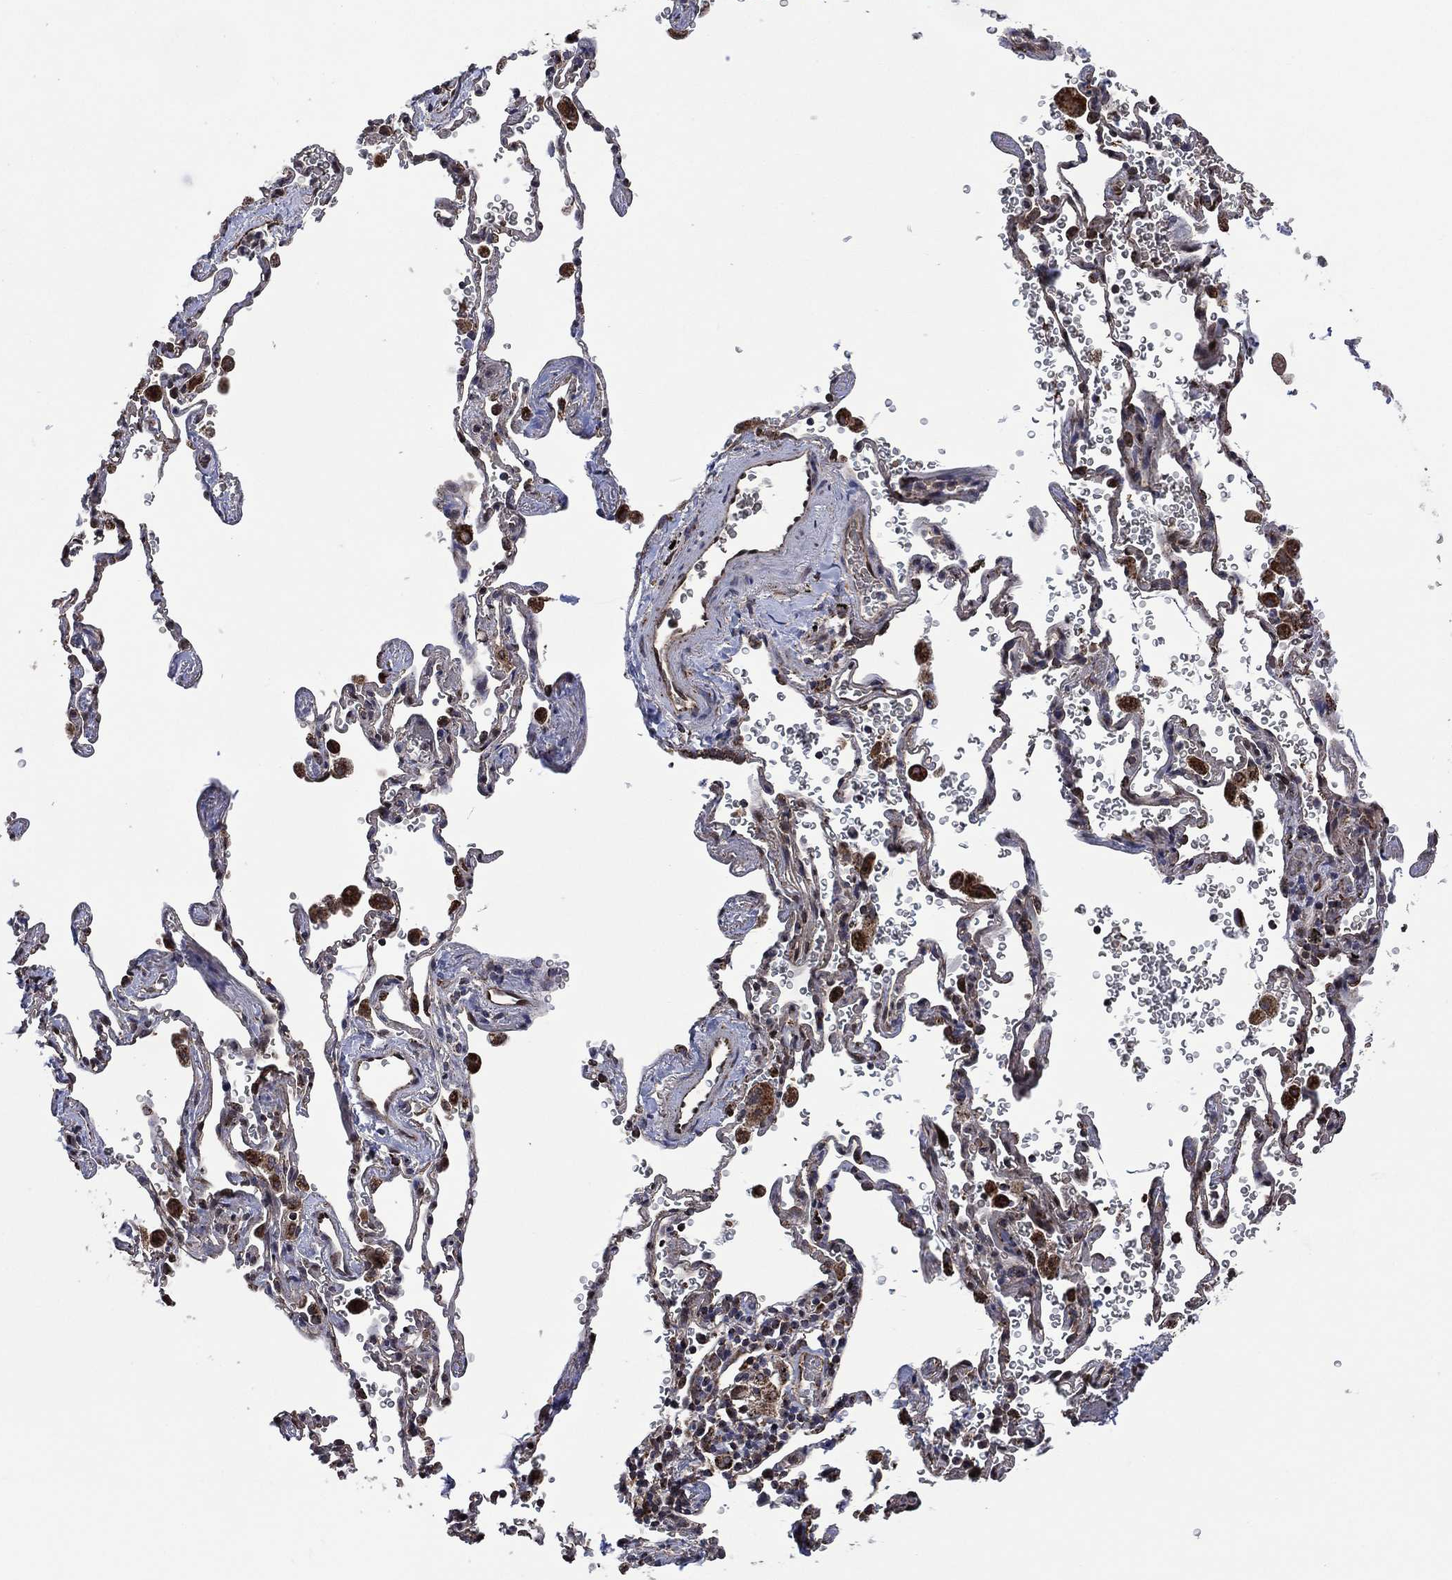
{"staining": {"intensity": "negative", "quantity": "none", "location": "none"}, "tissue": "adipose tissue", "cell_type": "Adipocytes", "image_type": "normal", "snomed": [{"axis": "morphology", "description": "Normal tissue, NOS"}, {"axis": "morphology", "description": "Adenocarcinoma, NOS"}, {"axis": "topography", "description": "Cartilage tissue"}, {"axis": "topography", "description": "Lung"}], "caption": "High power microscopy histopathology image of an immunohistochemistry (IHC) histopathology image of benign adipose tissue, revealing no significant expression in adipocytes. (DAB immunohistochemistry visualized using brightfield microscopy, high magnification).", "gene": "HTD2", "patient": {"sex": "male", "age": 59}}